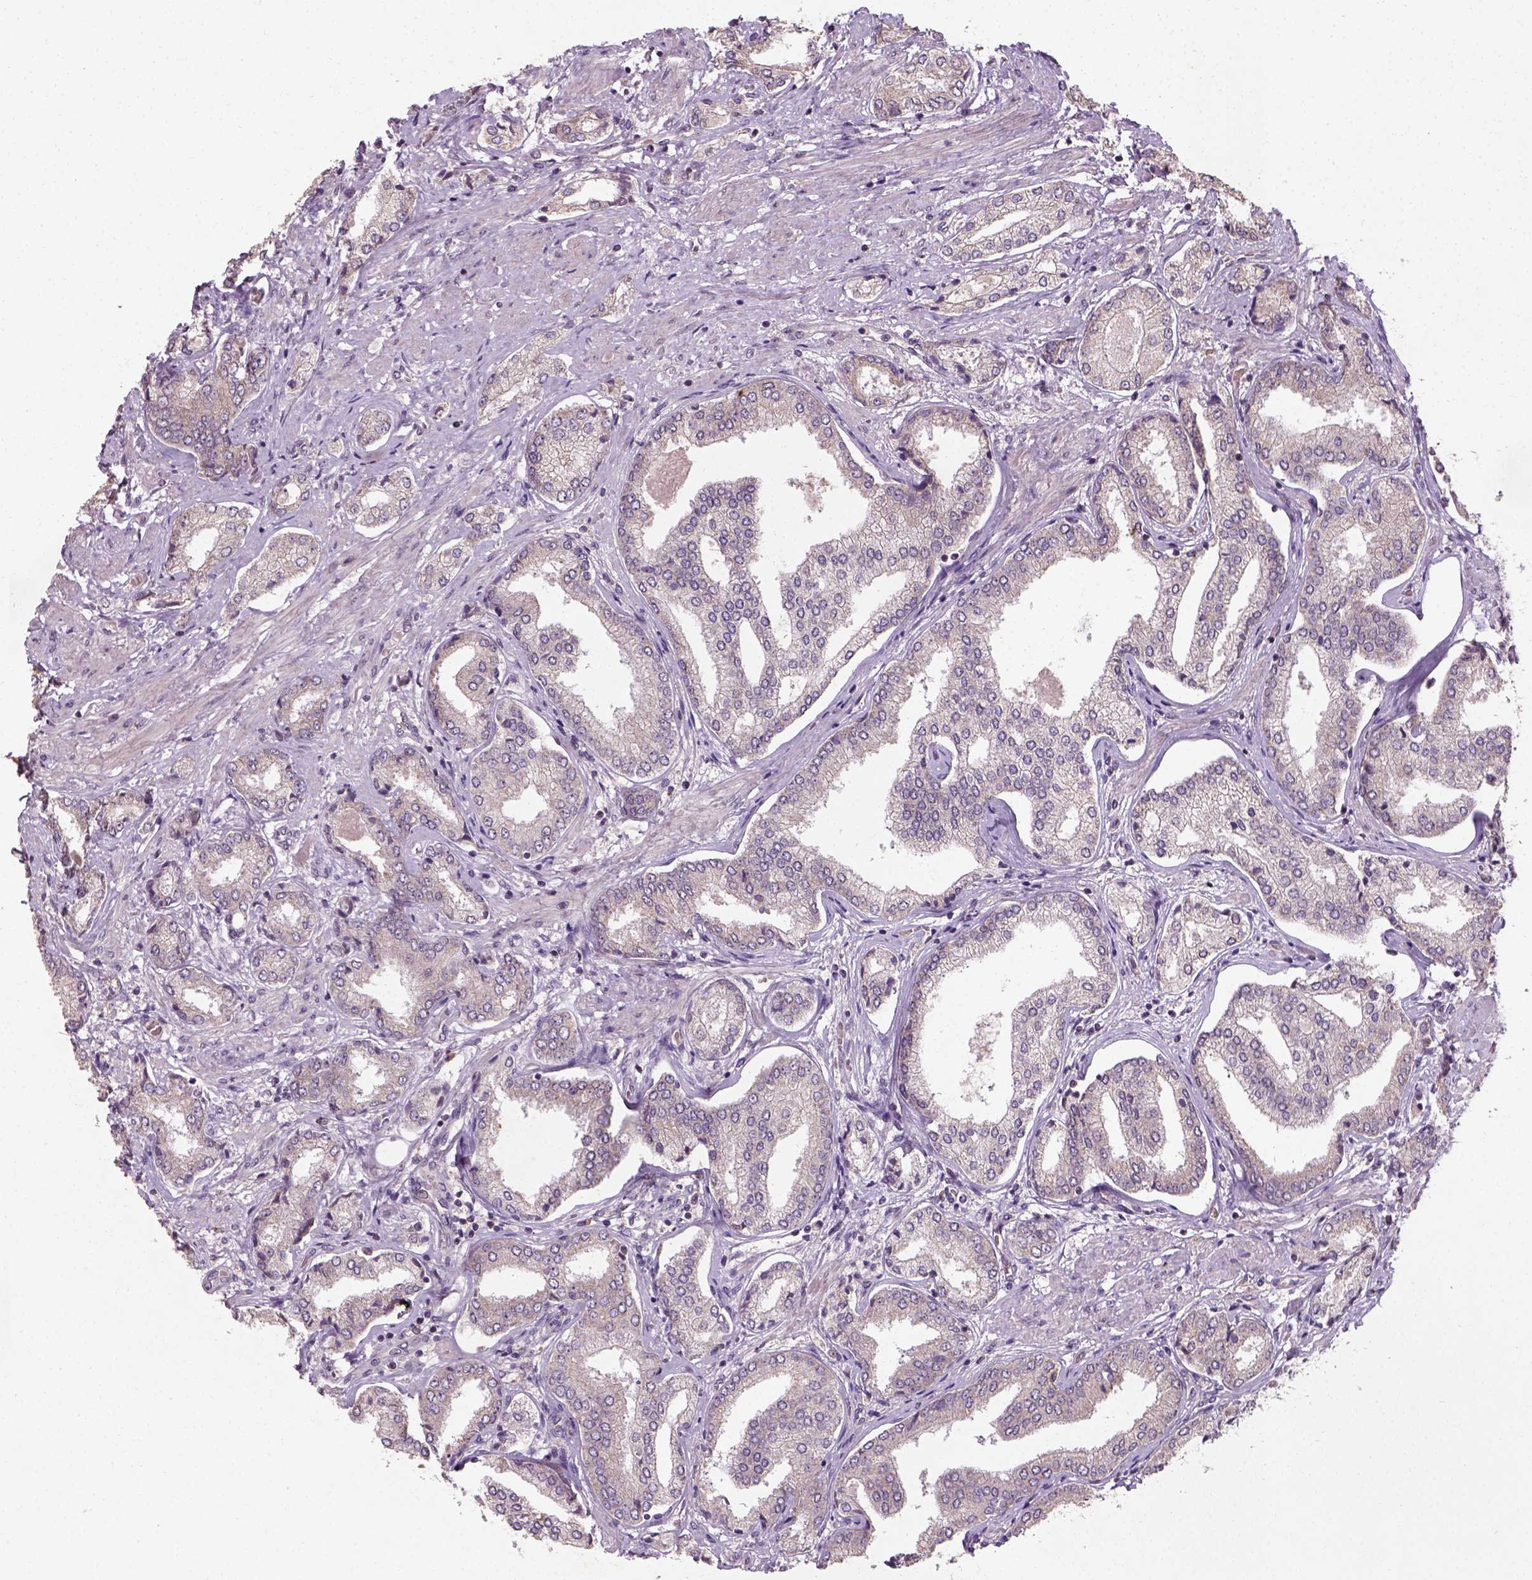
{"staining": {"intensity": "weak", "quantity": "25%-75%", "location": "cytoplasmic/membranous"}, "tissue": "prostate cancer", "cell_type": "Tumor cells", "image_type": "cancer", "snomed": [{"axis": "morphology", "description": "Adenocarcinoma, NOS"}, {"axis": "topography", "description": "Prostate"}], "caption": "This histopathology image demonstrates IHC staining of human prostate adenocarcinoma, with low weak cytoplasmic/membranous positivity in about 25%-75% of tumor cells.", "gene": "CAMKK1", "patient": {"sex": "male", "age": 63}}